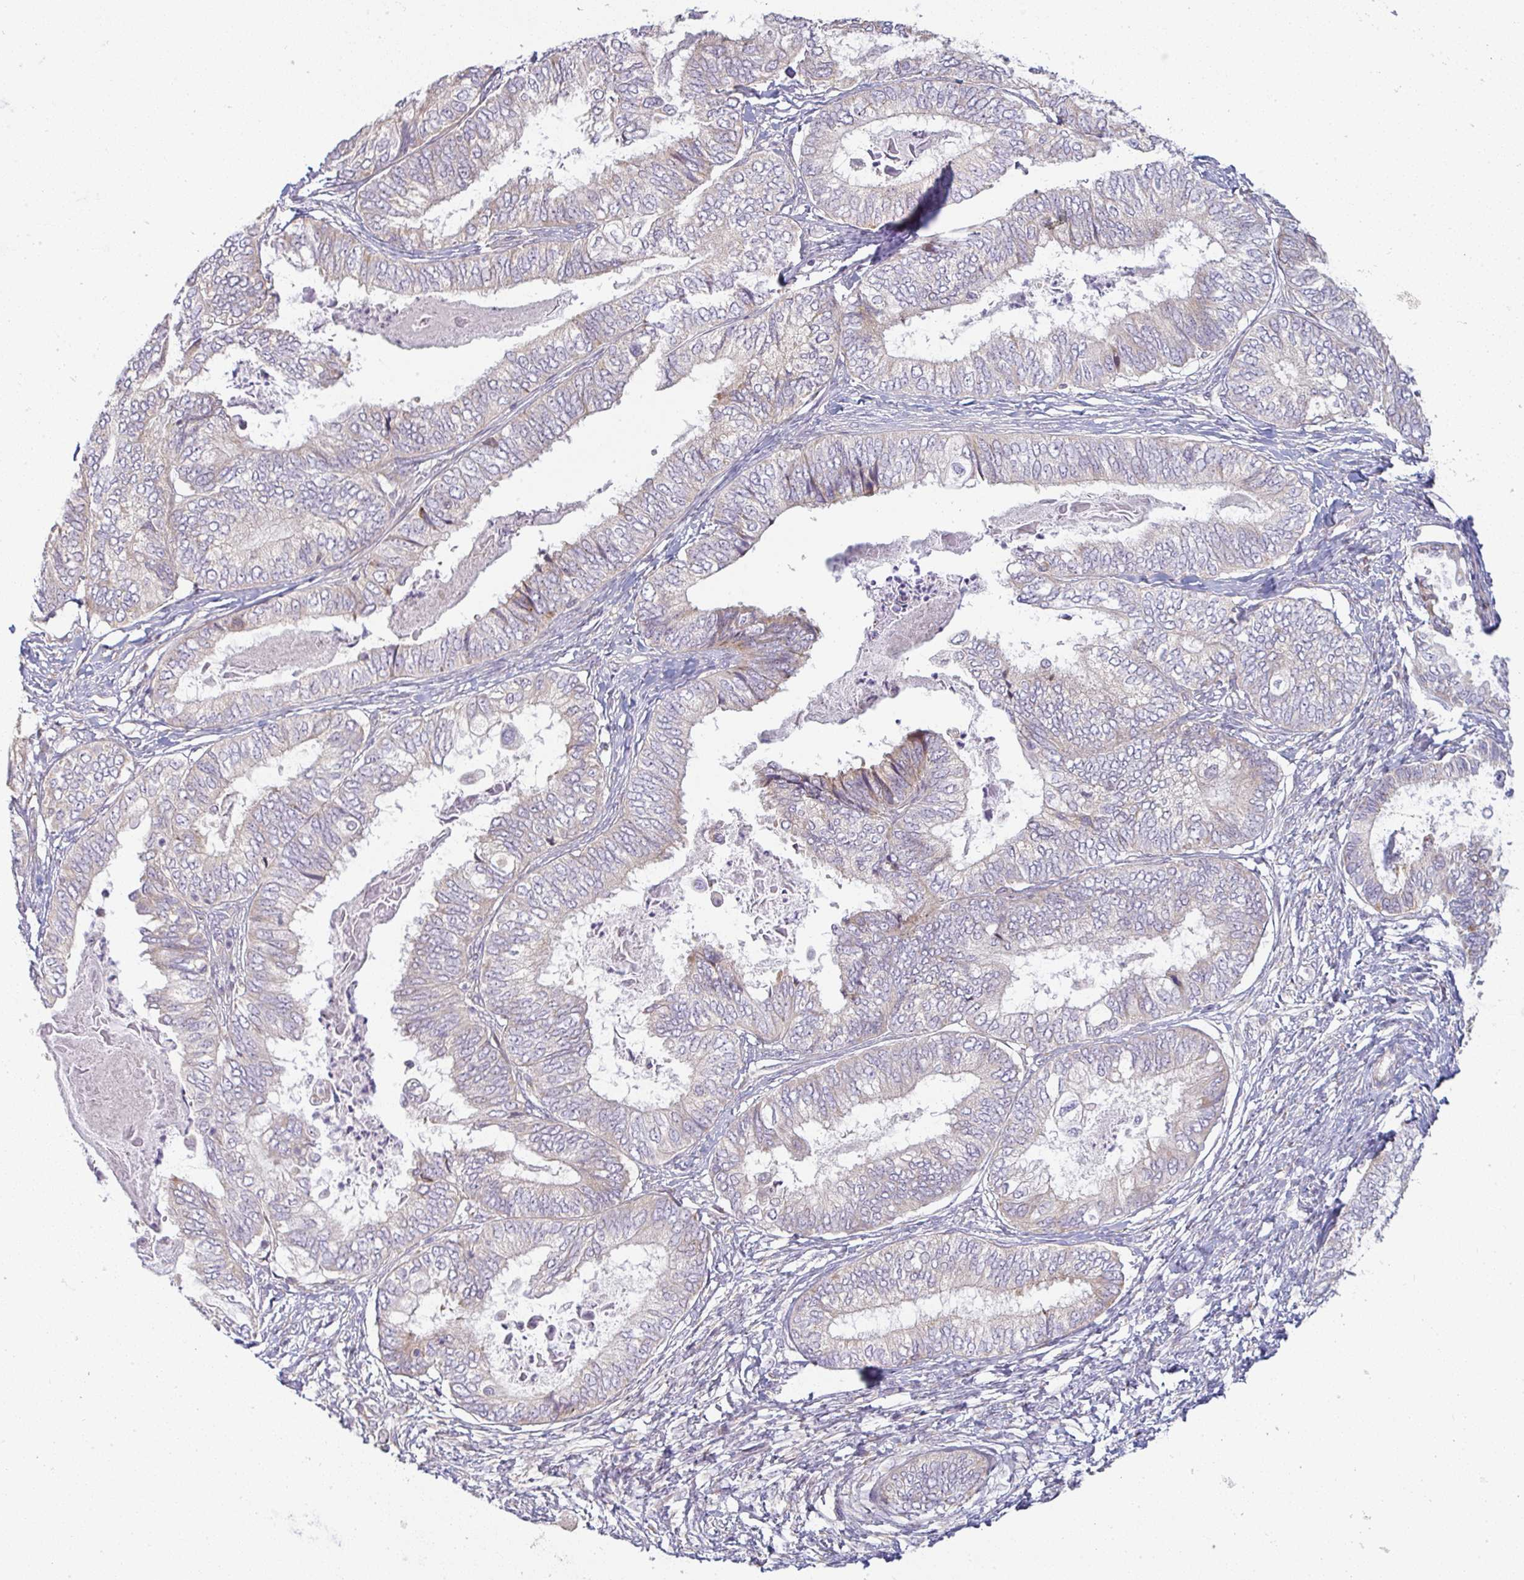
{"staining": {"intensity": "weak", "quantity": "<25%", "location": "cytoplasmic/membranous"}, "tissue": "ovarian cancer", "cell_type": "Tumor cells", "image_type": "cancer", "snomed": [{"axis": "morphology", "description": "Carcinoma, endometroid"}, {"axis": "topography", "description": "Ovary"}], "caption": "Ovarian cancer was stained to show a protein in brown. There is no significant expression in tumor cells. The staining was performed using DAB (3,3'-diaminobenzidine) to visualize the protein expression in brown, while the nuclei were stained in blue with hematoxylin (Magnification: 20x).", "gene": "MOB1A", "patient": {"sex": "female", "age": 70}}